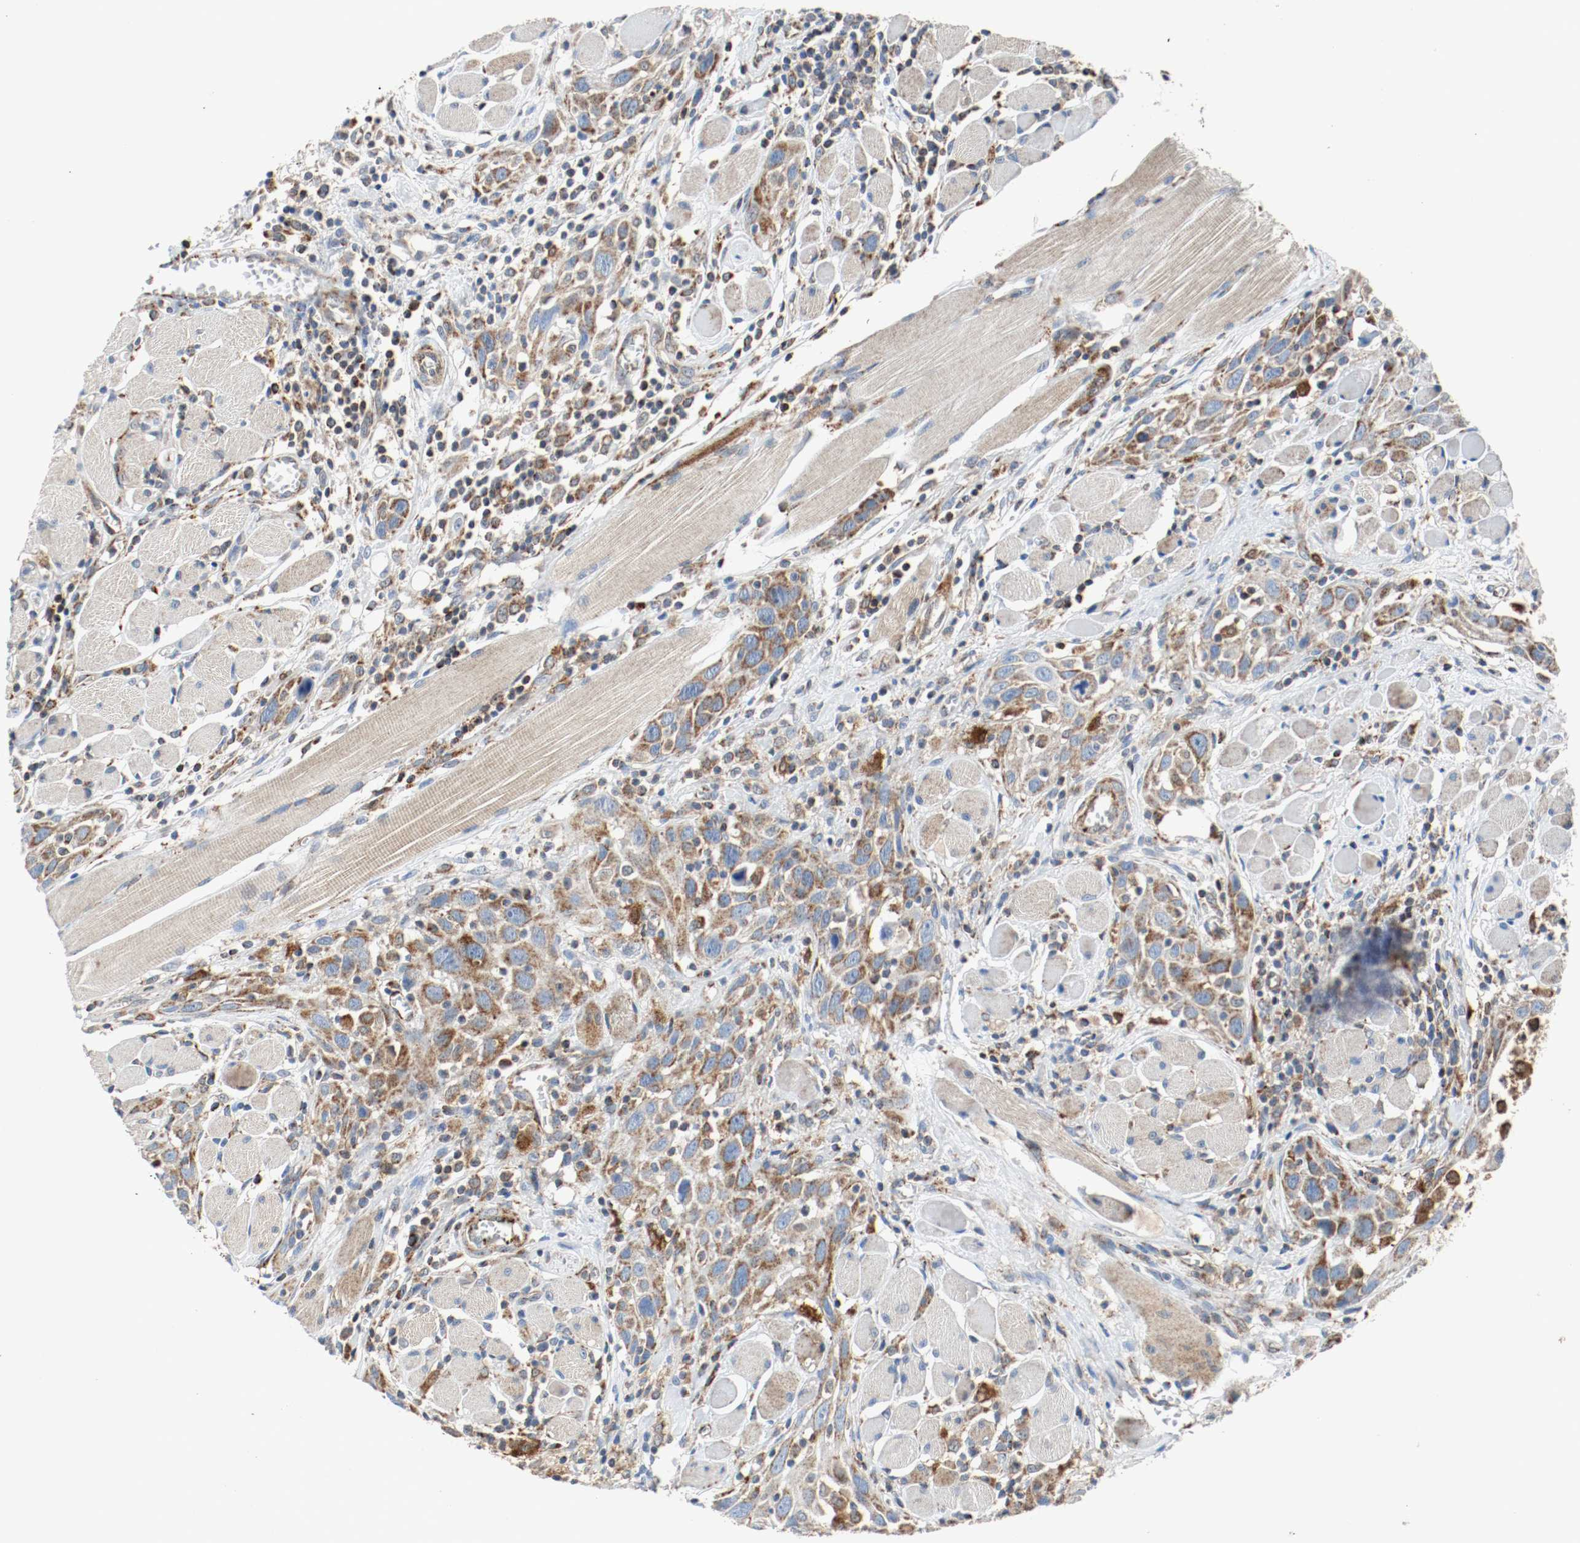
{"staining": {"intensity": "moderate", "quantity": ">75%", "location": "cytoplasmic/membranous"}, "tissue": "head and neck cancer", "cell_type": "Tumor cells", "image_type": "cancer", "snomed": [{"axis": "morphology", "description": "Squamous cell carcinoma, NOS"}, {"axis": "topography", "description": "Oral tissue"}, {"axis": "topography", "description": "Head-Neck"}], "caption": "Approximately >75% of tumor cells in human head and neck cancer (squamous cell carcinoma) demonstrate moderate cytoplasmic/membranous protein expression as visualized by brown immunohistochemical staining.", "gene": "TXNRD1", "patient": {"sex": "female", "age": 50}}